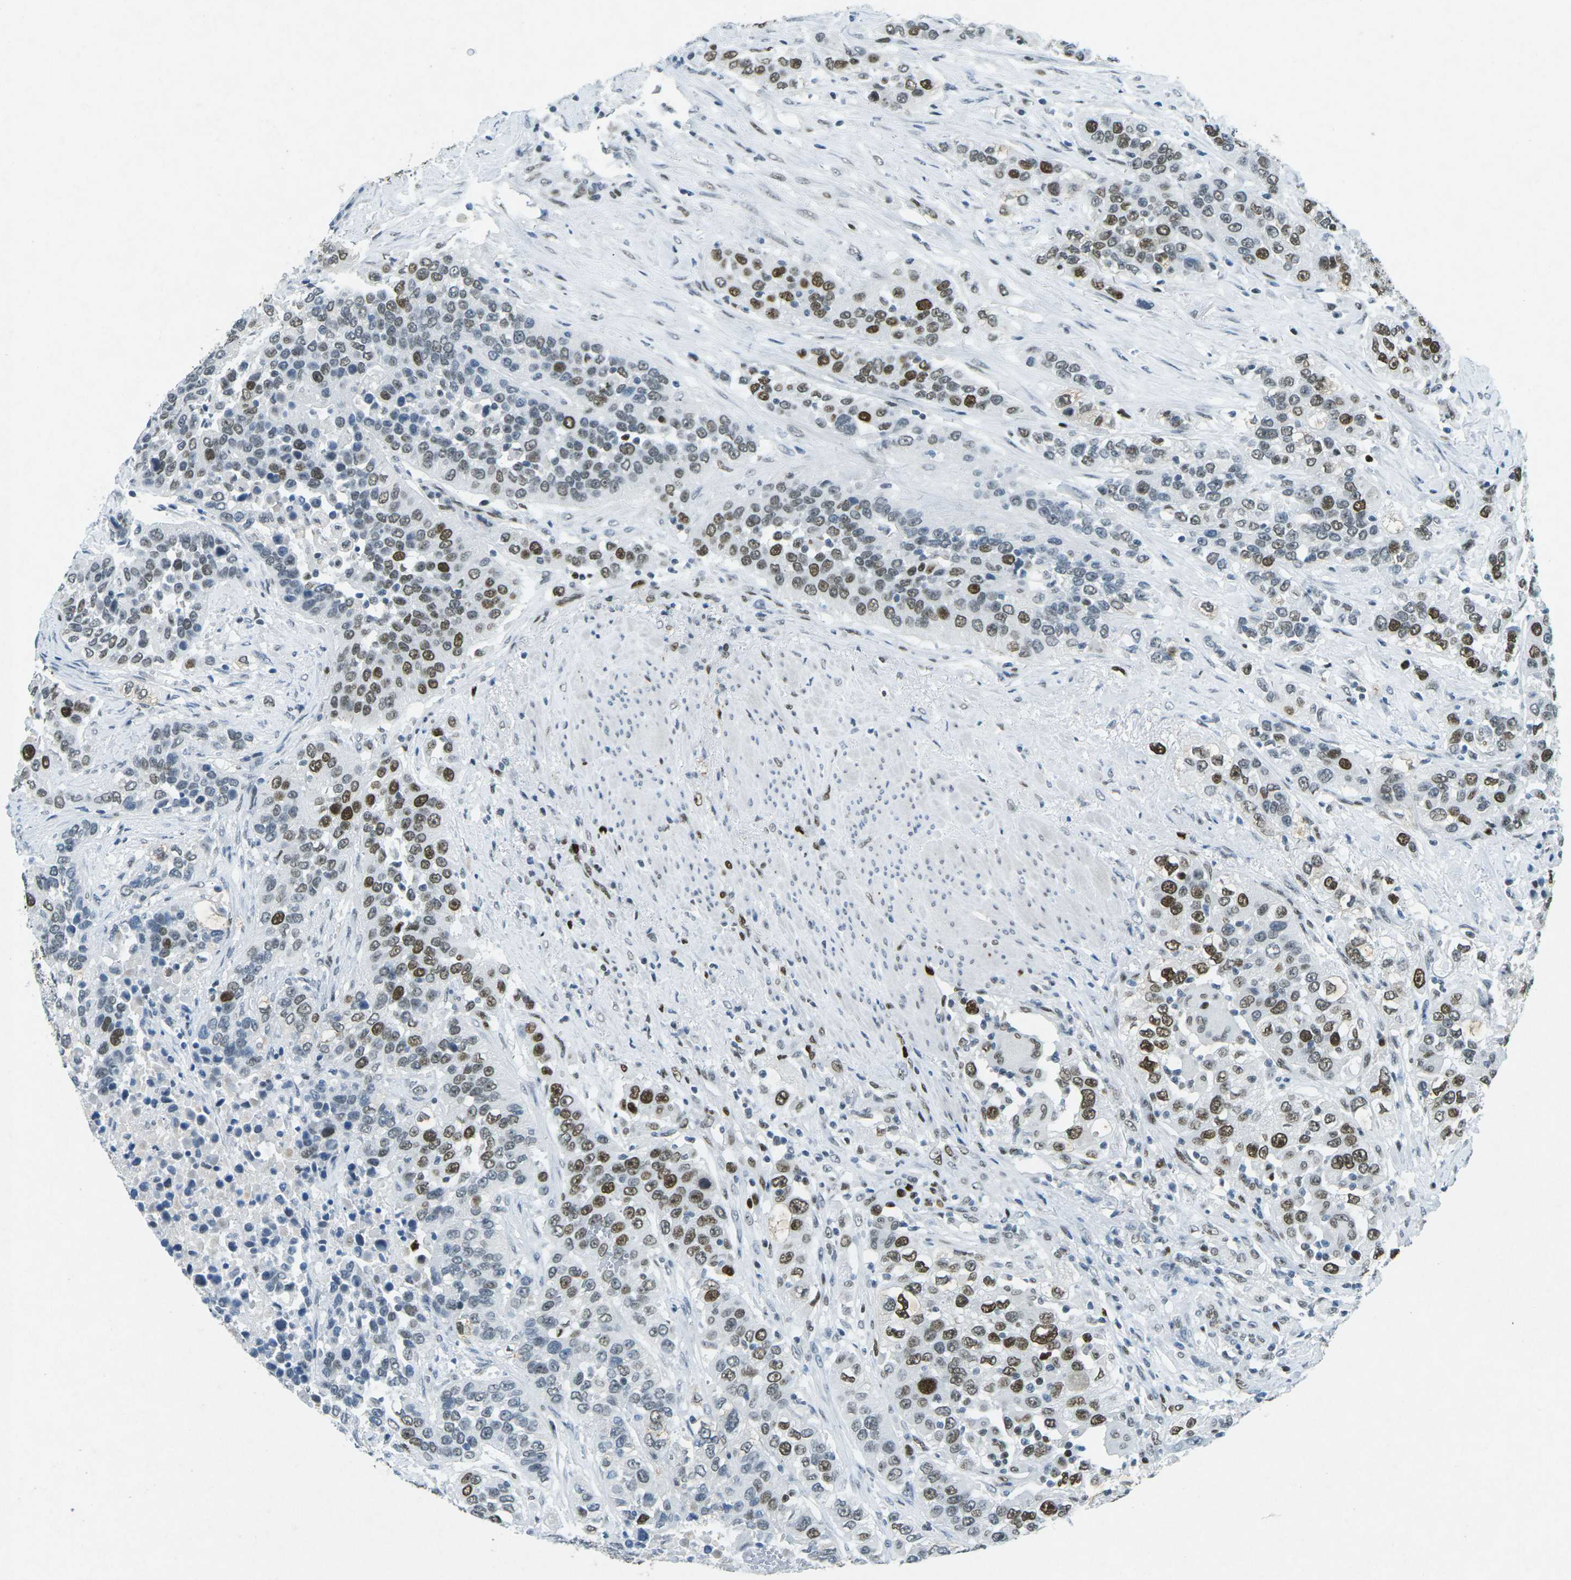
{"staining": {"intensity": "moderate", "quantity": ">75%", "location": "nuclear"}, "tissue": "urothelial cancer", "cell_type": "Tumor cells", "image_type": "cancer", "snomed": [{"axis": "morphology", "description": "Urothelial carcinoma, High grade"}, {"axis": "topography", "description": "Urinary bladder"}], "caption": "There is medium levels of moderate nuclear staining in tumor cells of urothelial cancer, as demonstrated by immunohistochemical staining (brown color).", "gene": "RB1", "patient": {"sex": "female", "age": 80}}